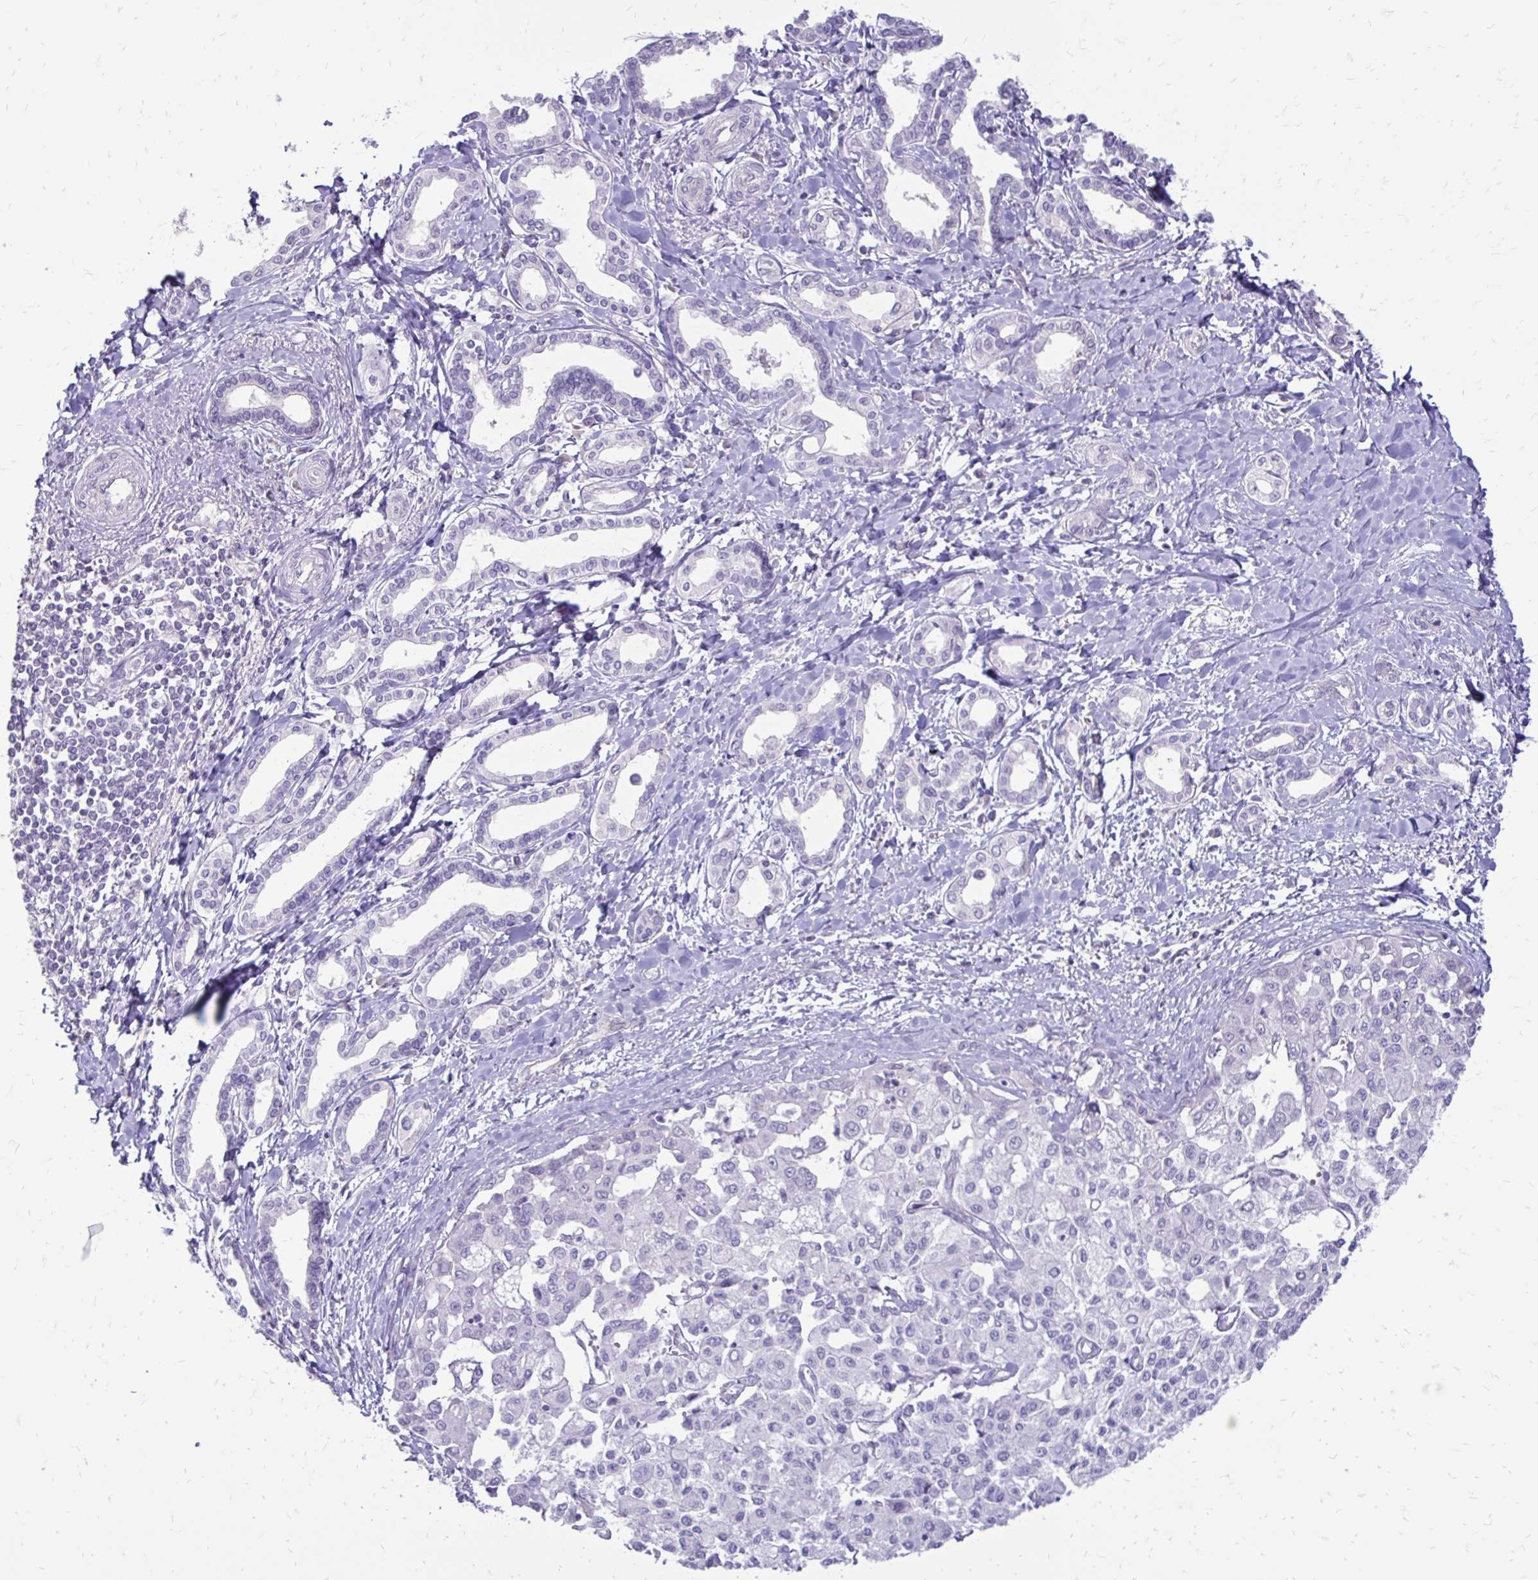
{"staining": {"intensity": "negative", "quantity": "none", "location": "none"}, "tissue": "liver cancer", "cell_type": "Tumor cells", "image_type": "cancer", "snomed": [{"axis": "morphology", "description": "Cholangiocarcinoma"}, {"axis": "topography", "description": "Liver"}], "caption": "Immunohistochemical staining of human cholangiocarcinoma (liver) exhibits no significant expression in tumor cells. Brightfield microscopy of immunohistochemistry (IHC) stained with DAB (3,3'-diaminobenzidine) (brown) and hematoxylin (blue), captured at high magnification.", "gene": "GAS2", "patient": {"sex": "female", "age": 77}}